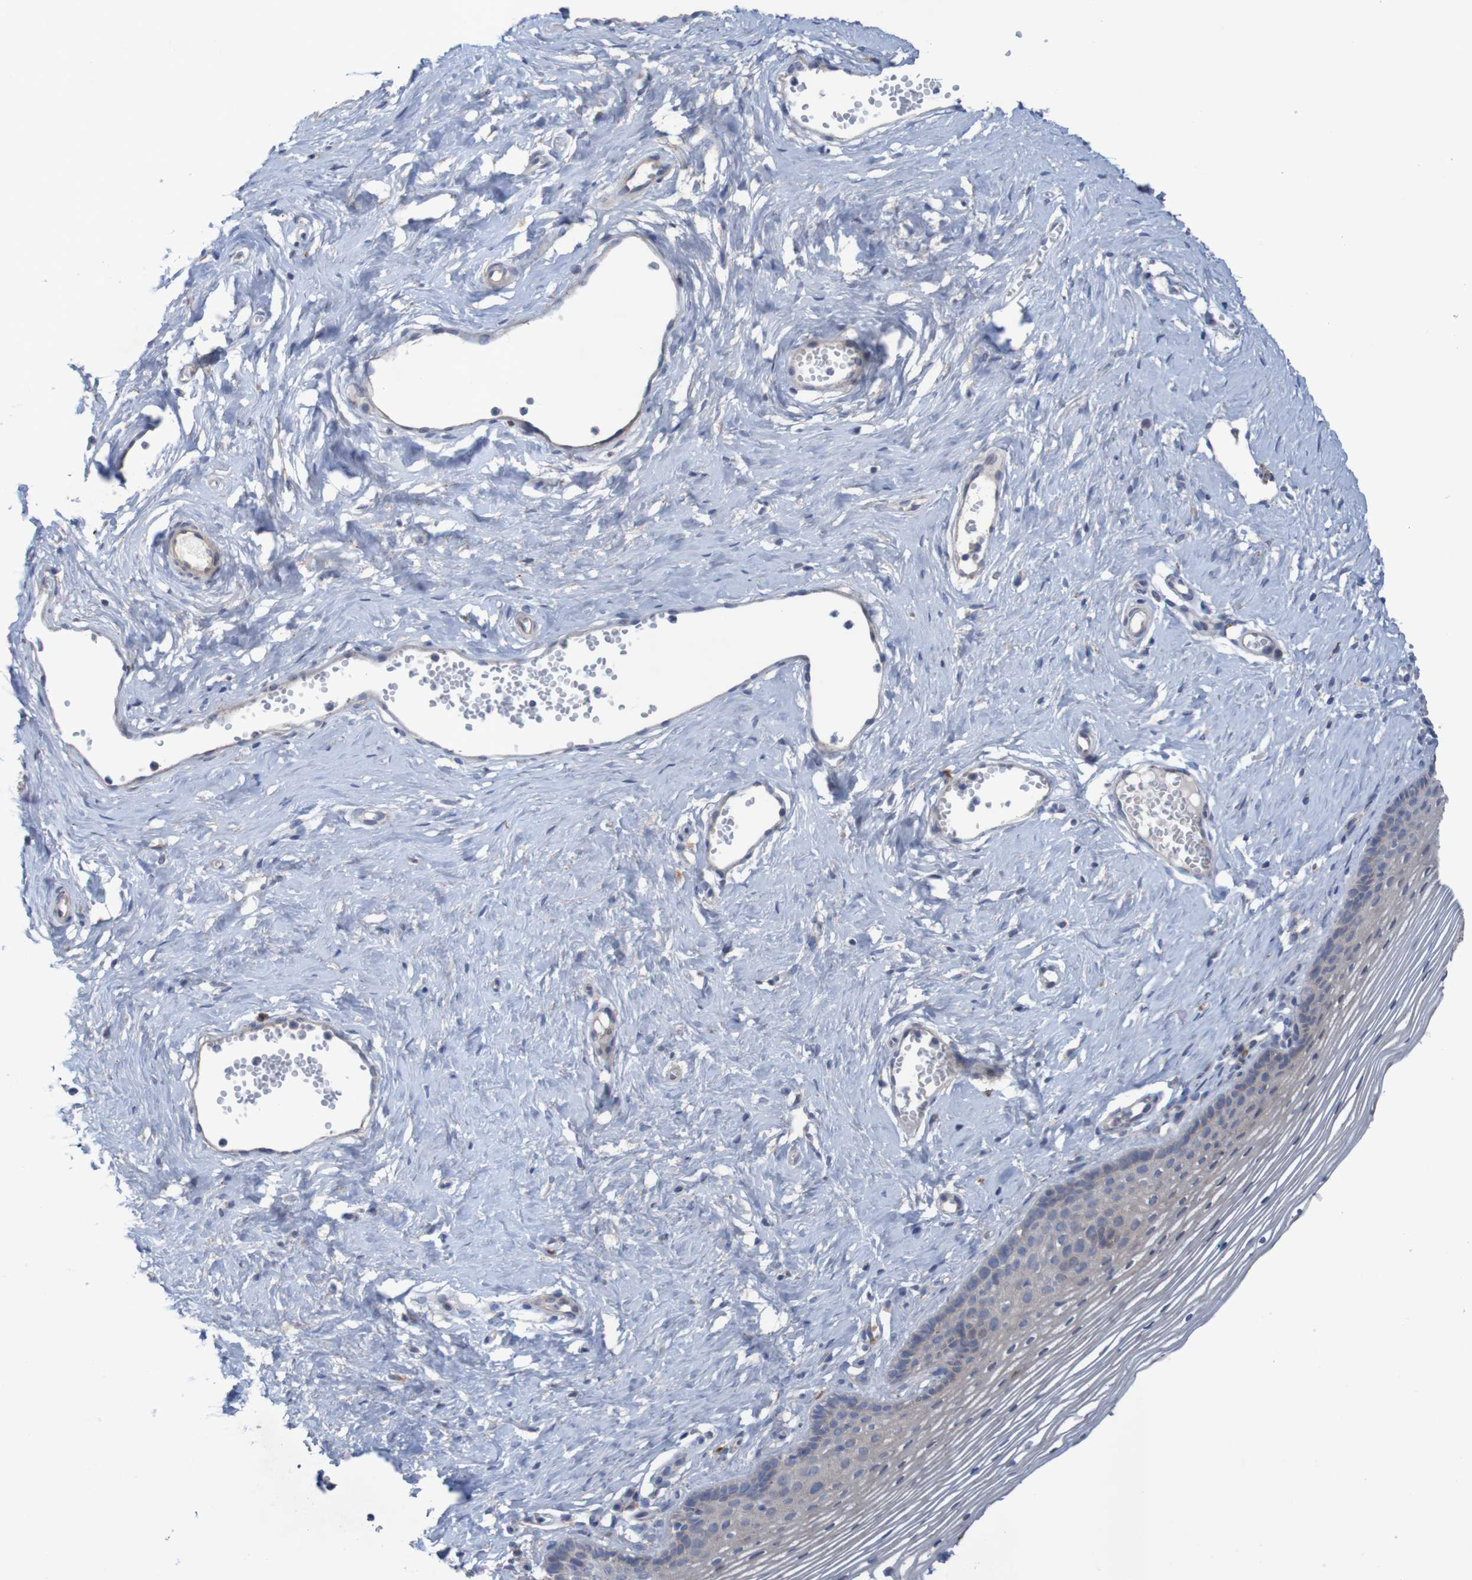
{"staining": {"intensity": "weak", "quantity": "25%-75%", "location": "cytoplasmic/membranous"}, "tissue": "vagina", "cell_type": "Squamous epithelial cells", "image_type": "normal", "snomed": [{"axis": "morphology", "description": "Normal tissue, NOS"}, {"axis": "topography", "description": "Vagina"}], "caption": "Protein staining of unremarkable vagina demonstrates weak cytoplasmic/membranous staining in approximately 25%-75% of squamous epithelial cells. The staining was performed using DAB (3,3'-diaminobenzidine), with brown indicating positive protein expression. Nuclei are stained blue with hematoxylin.", "gene": "ANGPT4", "patient": {"sex": "female", "age": 32}}